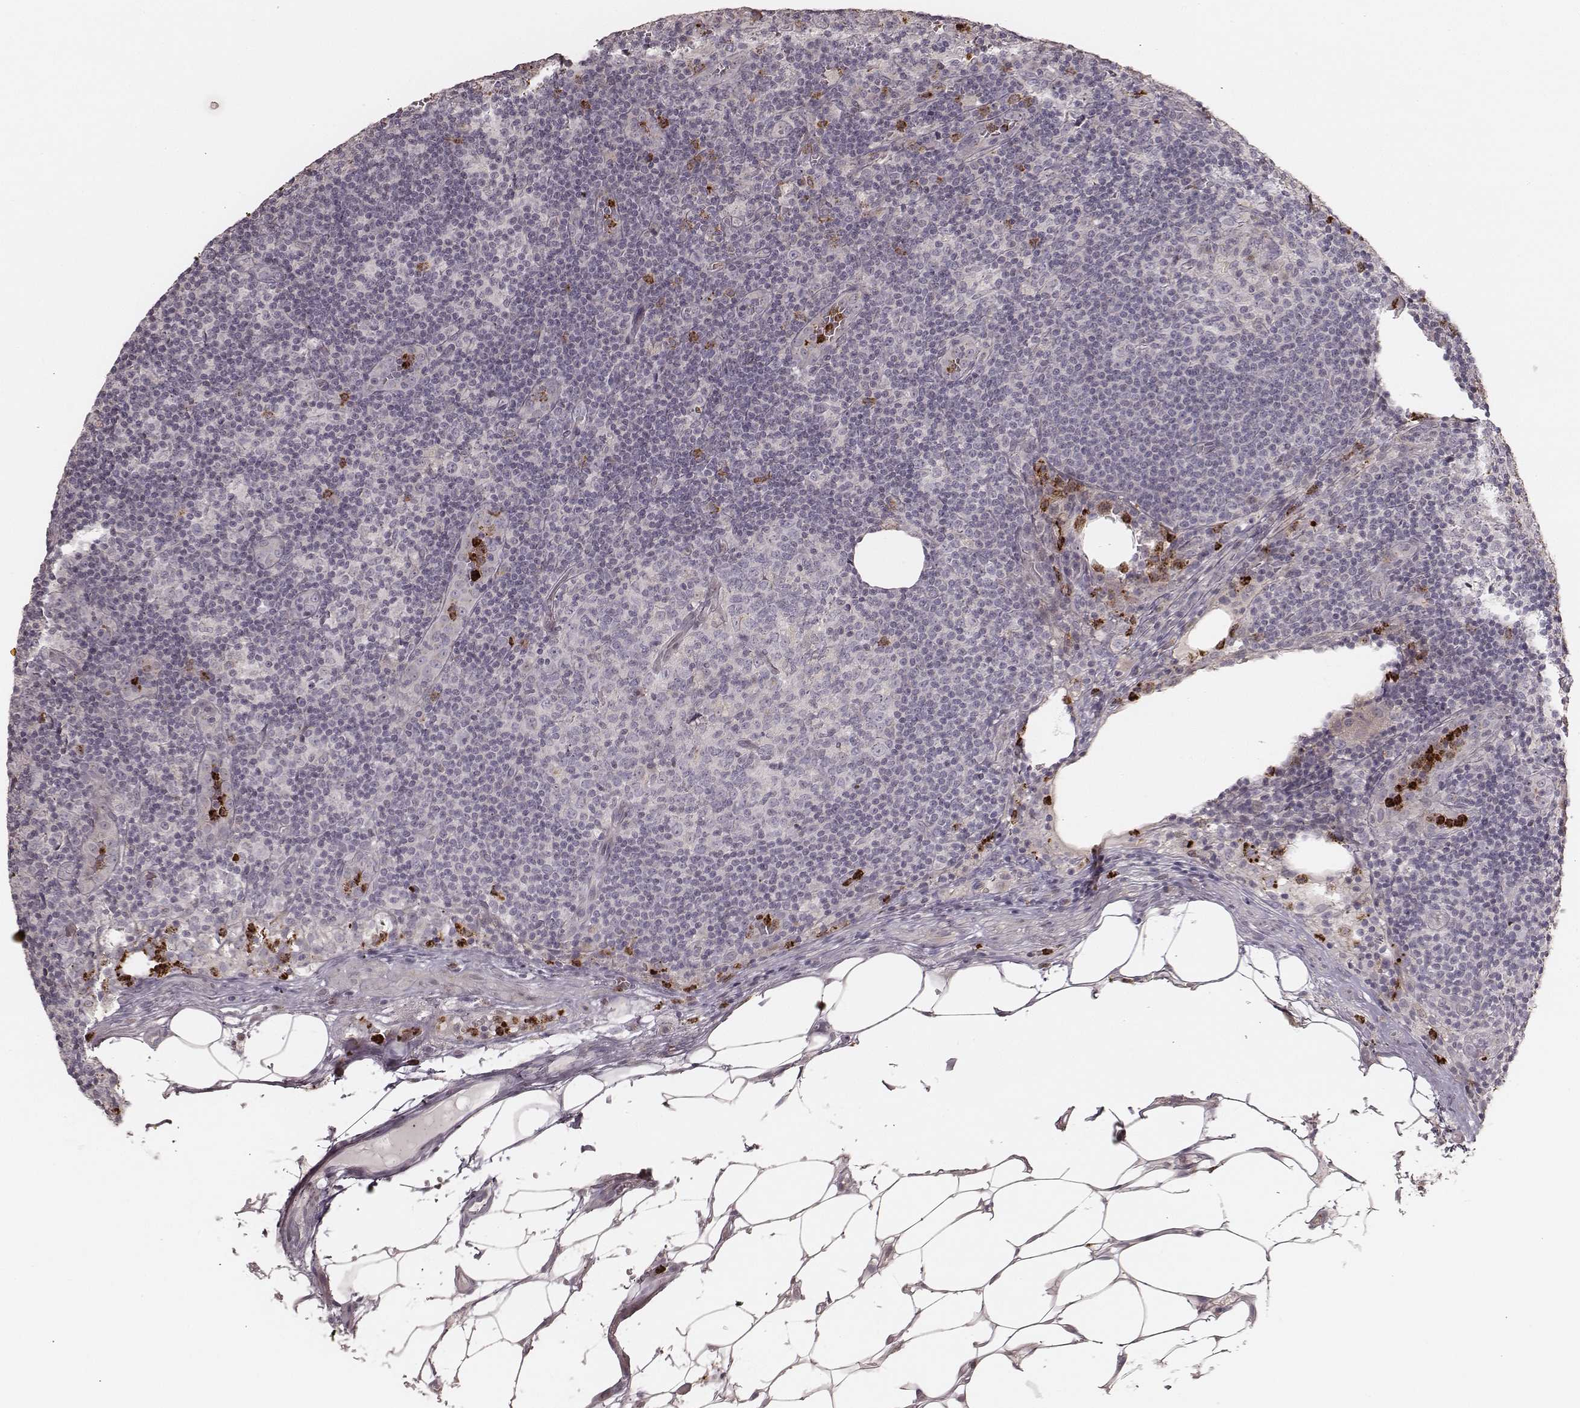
{"staining": {"intensity": "negative", "quantity": "none", "location": "none"}, "tissue": "lymph node", "cell_type": "Germinal center cells", "image_type": "normal", "snomed": [{"axis": "morphology", "description": "Normal tissue, NOS"}, {"axis": "topography", "description": "Lymph node"}], "caption": "This is an immunohistochemistry (IHC) micrograph of normal lymph node. There is no positivity in germinal center cells.", "gene": "ABCA7", "patient": {"sex": "male", "age": 62}}